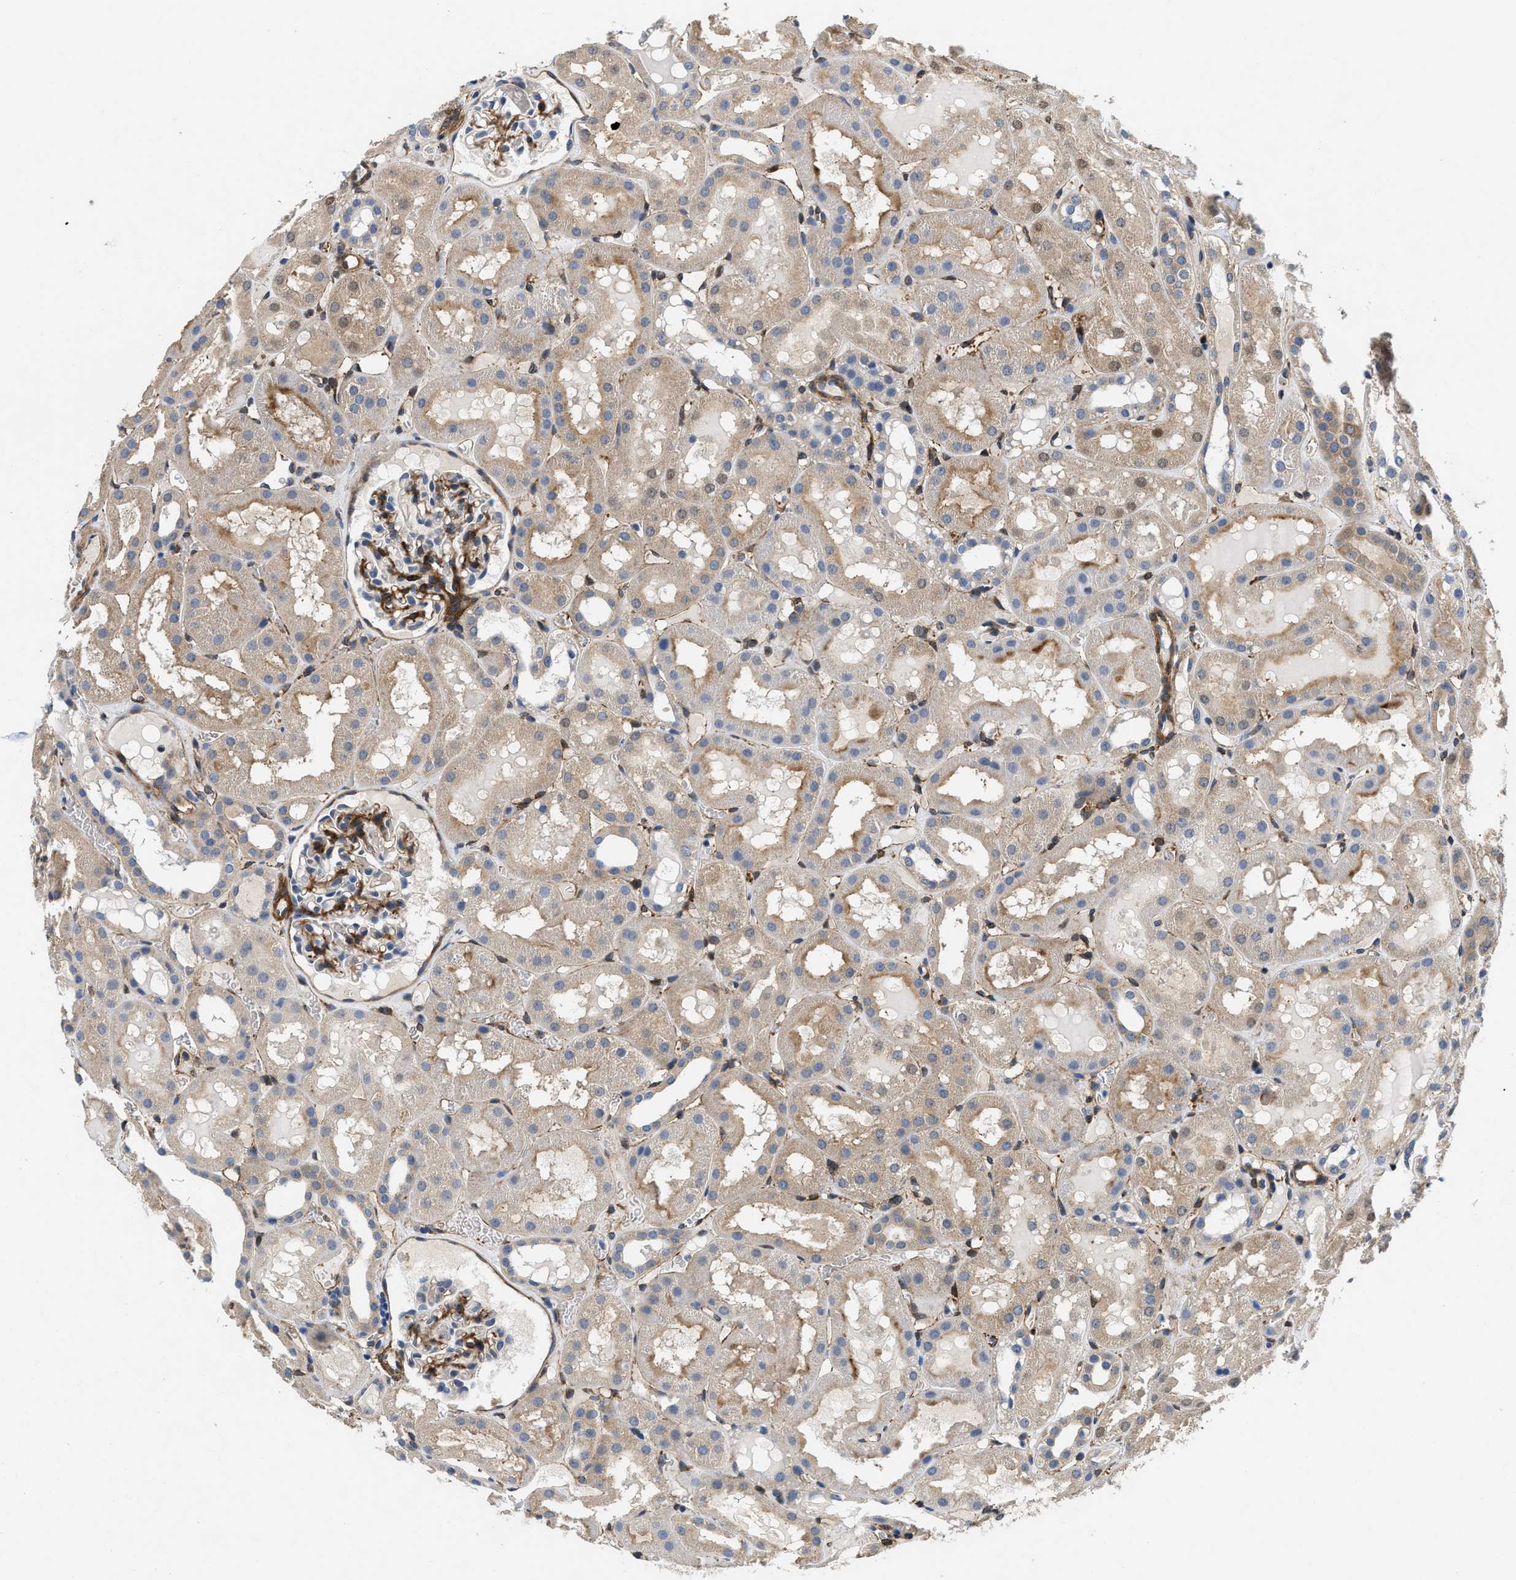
{"staining": {"intensity": "strong", "quantity": "25%-75%", "location": "cytoplasmic/membranous"}, "tissue": "kidney", "cell_type": "Cells in glomeruli", "image_type": "normal", "snomed": [{"axis": "morphology", "description": "Normal tissue, NOS"}, {"axis": "topography", "description": "Kidney"}, {"axis": "topography", "description": "Urinary bladder"}], "caption": "Human kidney stained with a brown dye shows strong cytoplasmic/membranous positive positivity in approximately 25%-75% of cells in glomeruli.", "gene": "RAPH1", "patient": {"sex": "male", "age": 16}}